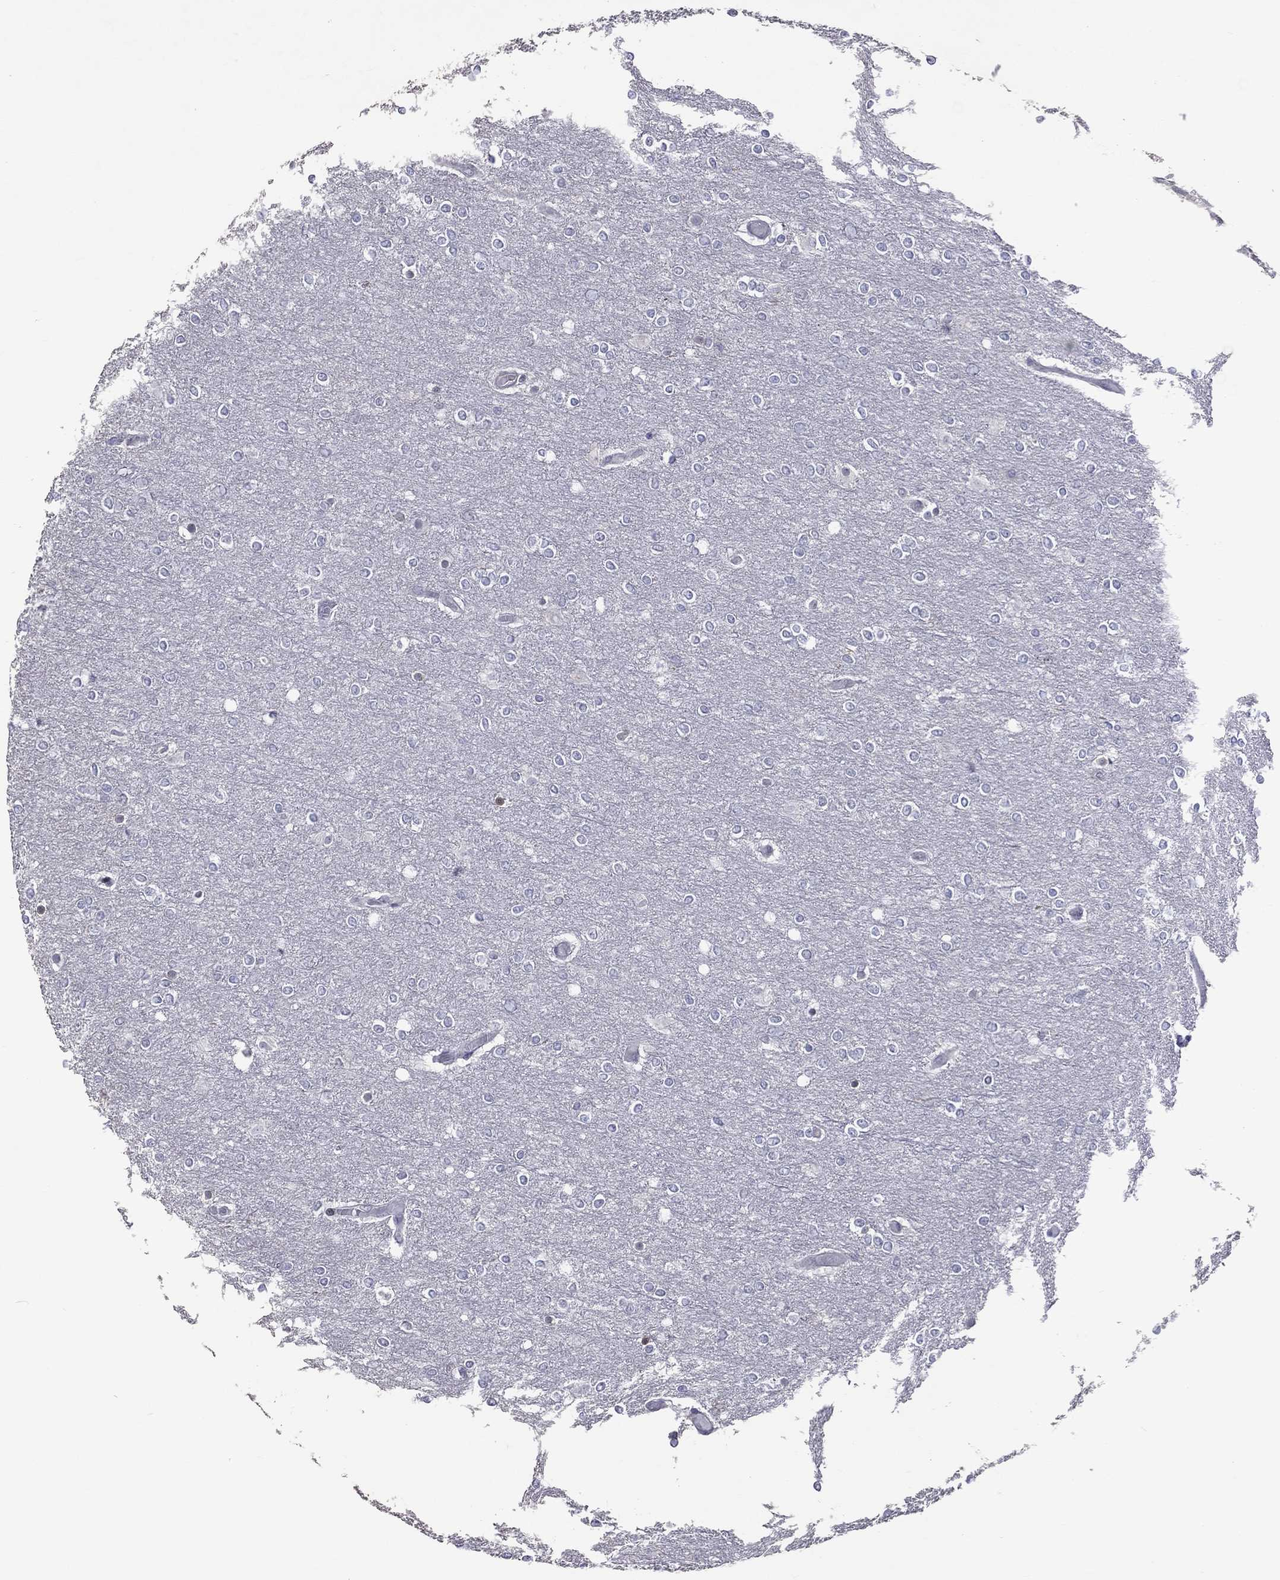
{"staining": {"intensity": "negative", "quantity": "none", "location": "none"}, "tissue": "glioma", "cell_type": "Tumor cells", "image_type": "cancer", "snomed": [{"axis": "morphology", "description": "Glioma, malignant, High grade"}, {"axis": "topography", "description": "Brain"}], "caption": "Immunohistochemistry photomicrograph of neoplastic tissue: human glioma stained with DAB shows no significant protein expression in tumor cells.", "gene": "DBF4B", "patient": {"sex": "female", "age": 61}}